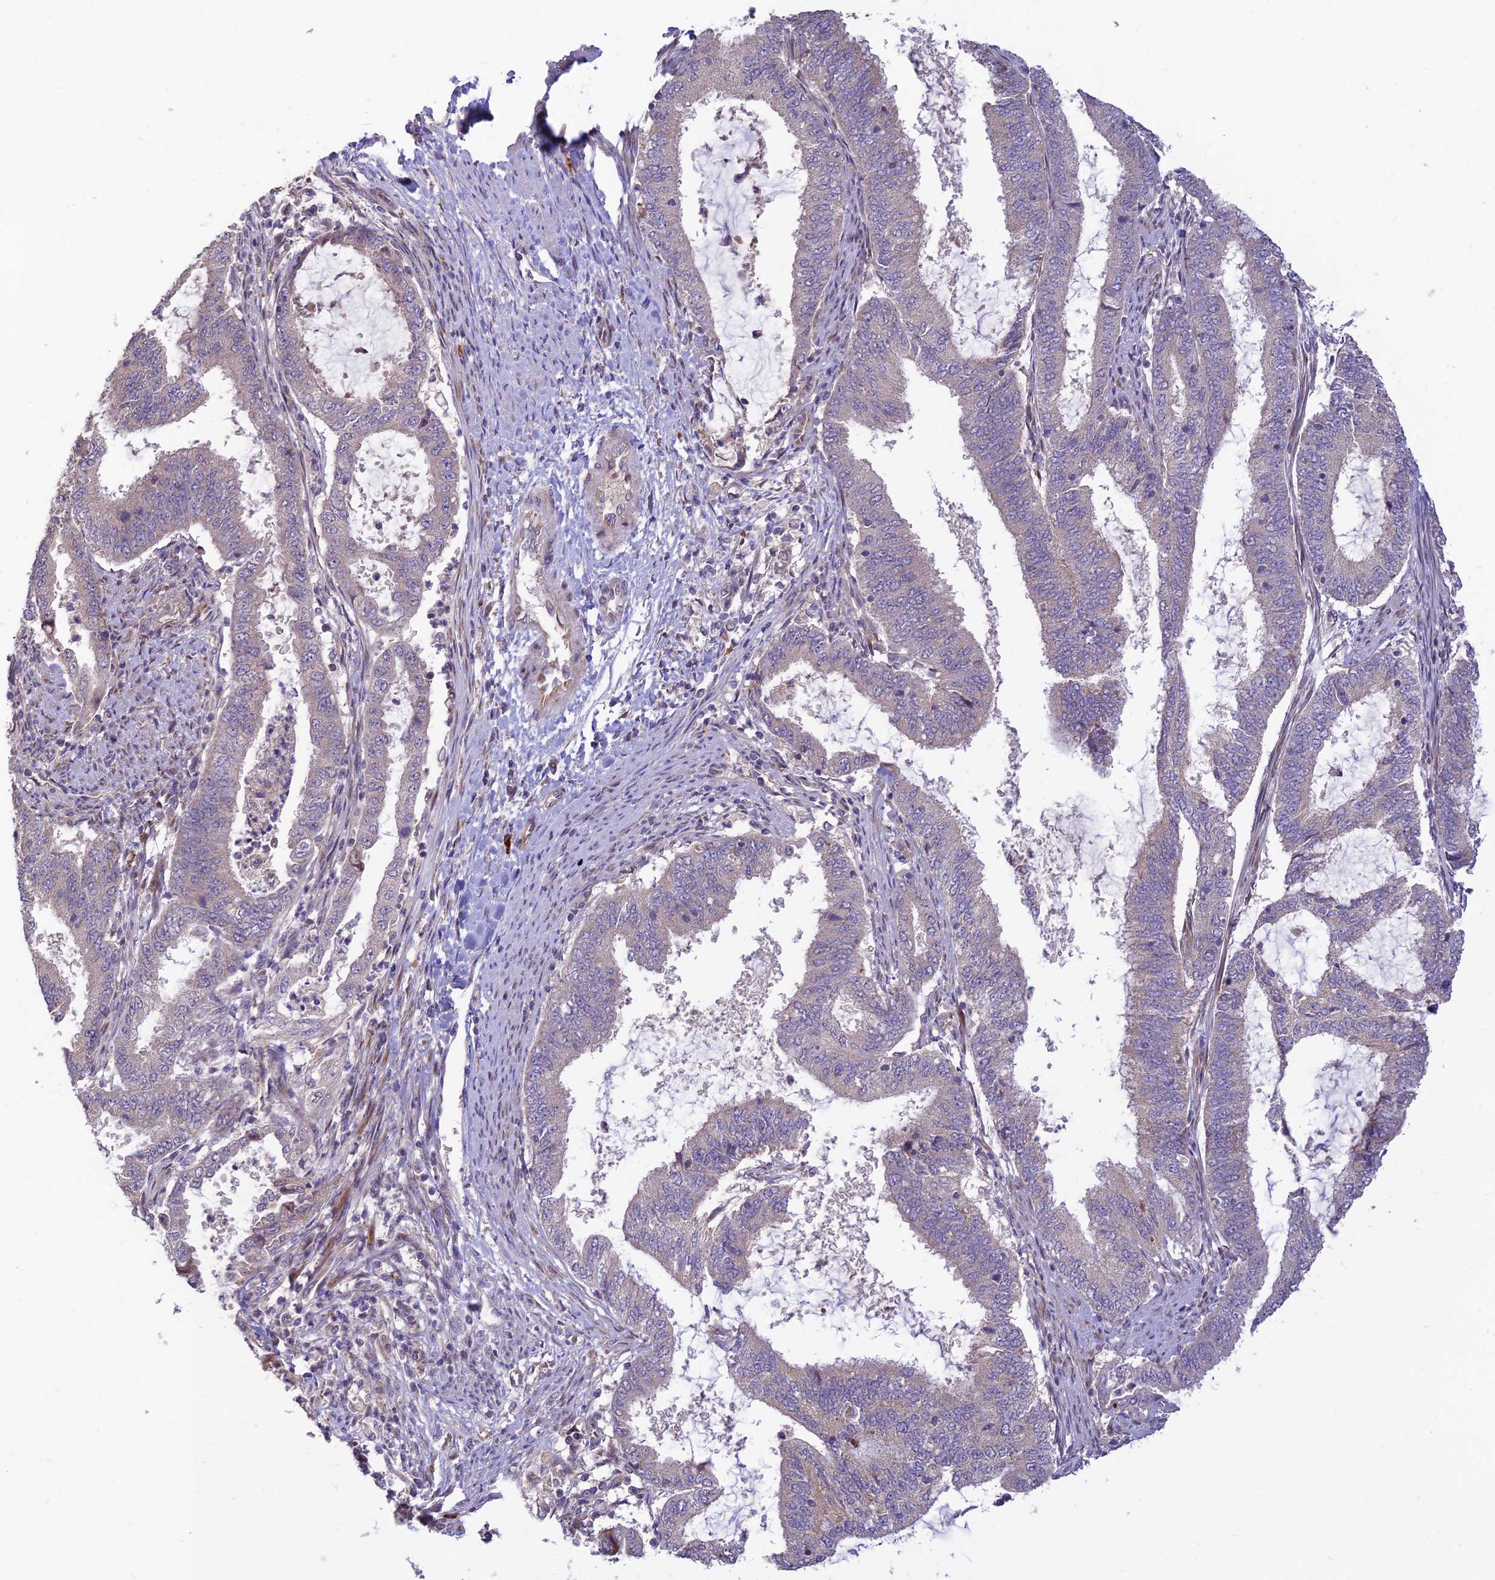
{"staining": {"intensity": "negative", "quantity": "none", "location": "none"}, "tissue": "endometrial cancer", "cell_type": "Tumor cells", "image_type": "cancer", "snomed": [{"axis": "morphology", "description": "Adenocarcinoma, NOS"}, {"axis": "topography", "description": "Endometrium"}], "caption": "An immunohistochemistry (IHC) image of adenocarcinoma (endometrial) is shown. There is no staining in tumor cells of adenocarcinoma (endometrial).", "gene": "ASPDH", "patient": {"sex": "female", "age": 51}}